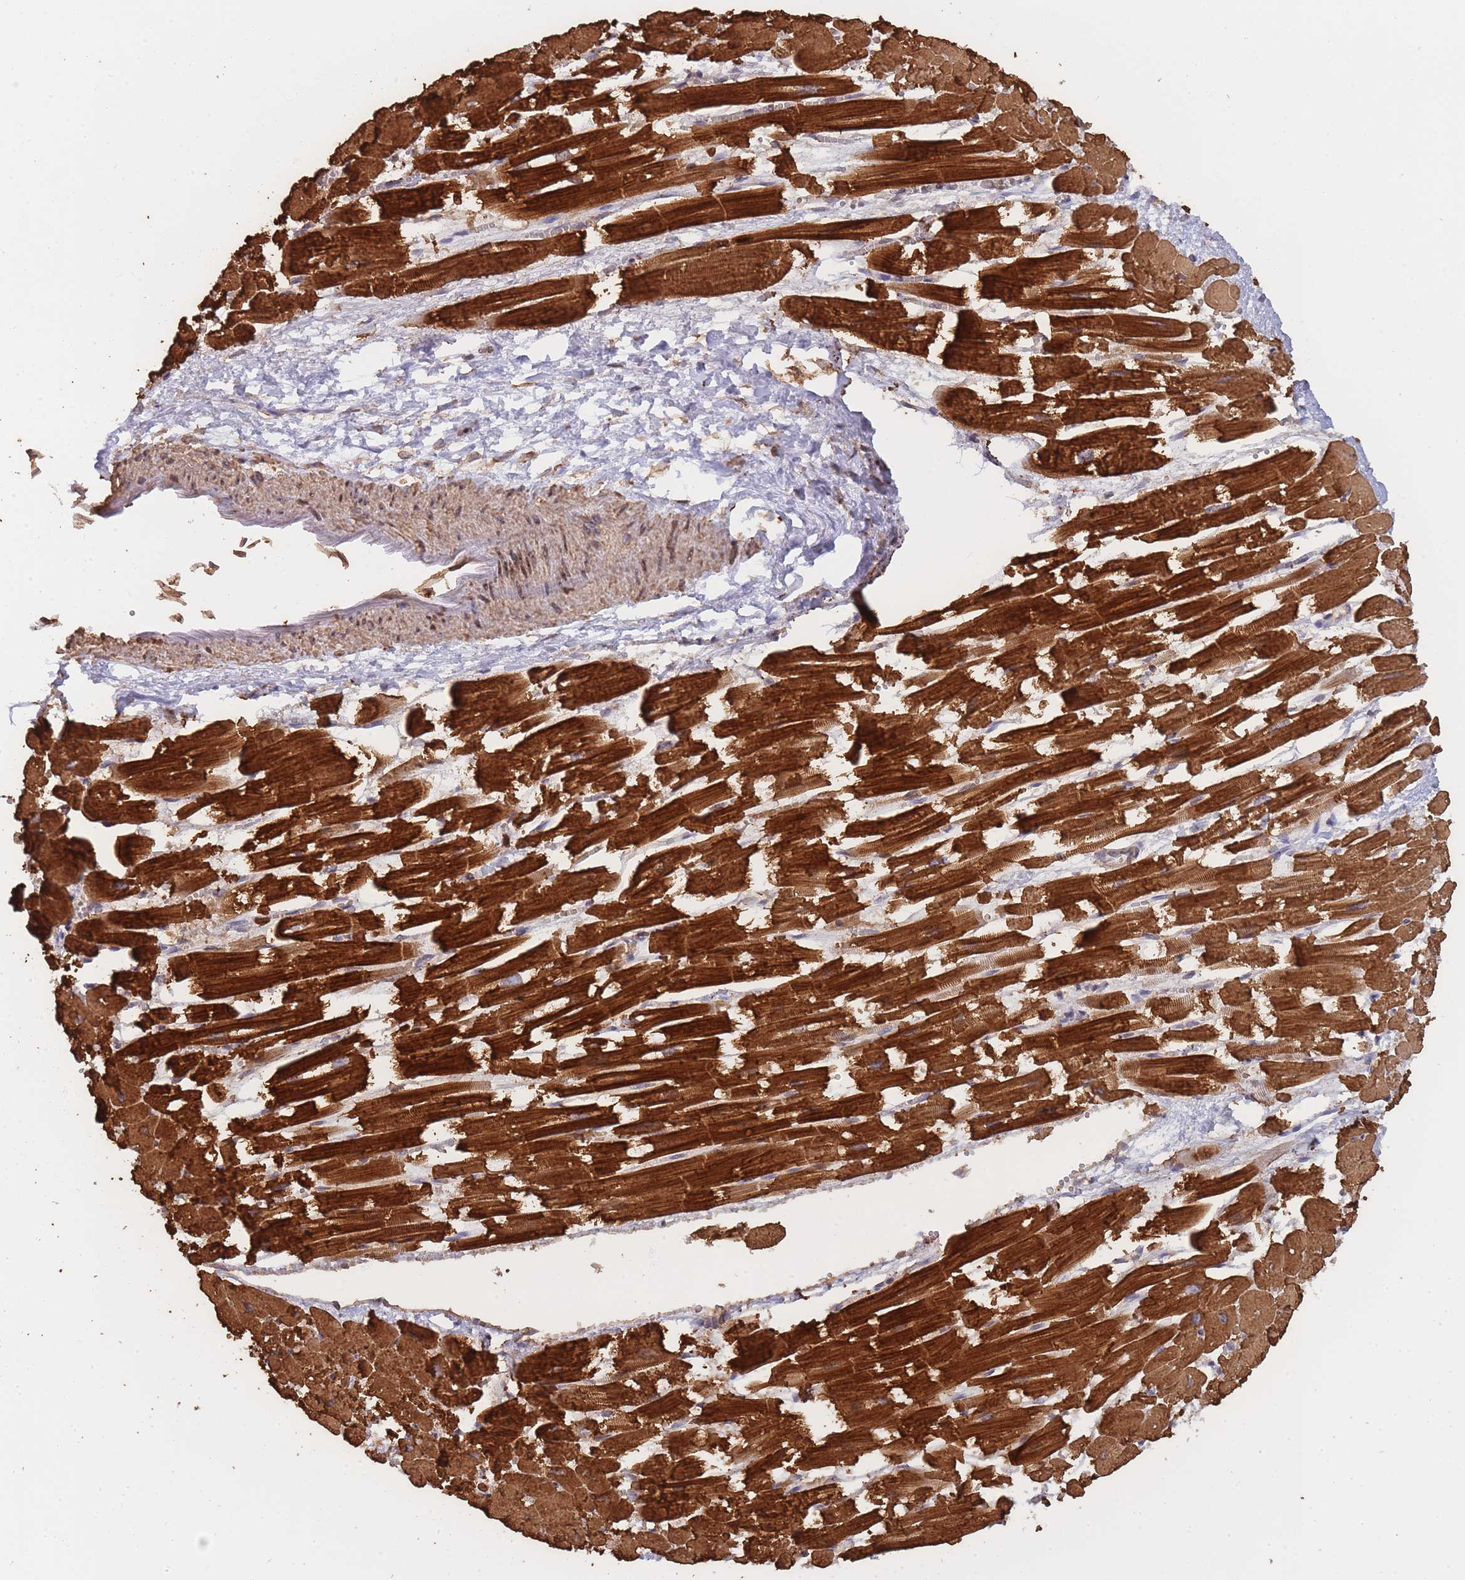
{"staining": {"intensity": "strong", "quantity": ">75%", "location": "cytoplasmic/membranous"}, "tissue": "heart muscle", "cell_type": "Cardiomyocytes", "image_type": "normal", "snomed": [{"axis": "morphology", "description": "Normal tissue, NOS"}, {"axis": "topography", "description": "Heart"}], "caption": "This histopathology image exhibits immunohistochemistry staining of normal heart muscle, with high strong cytoplasmic/membranous positivity in approximately >75% of cardiomyocytes.", "gene": "METRN", "patient": {"sex": "male", "age": 54}}